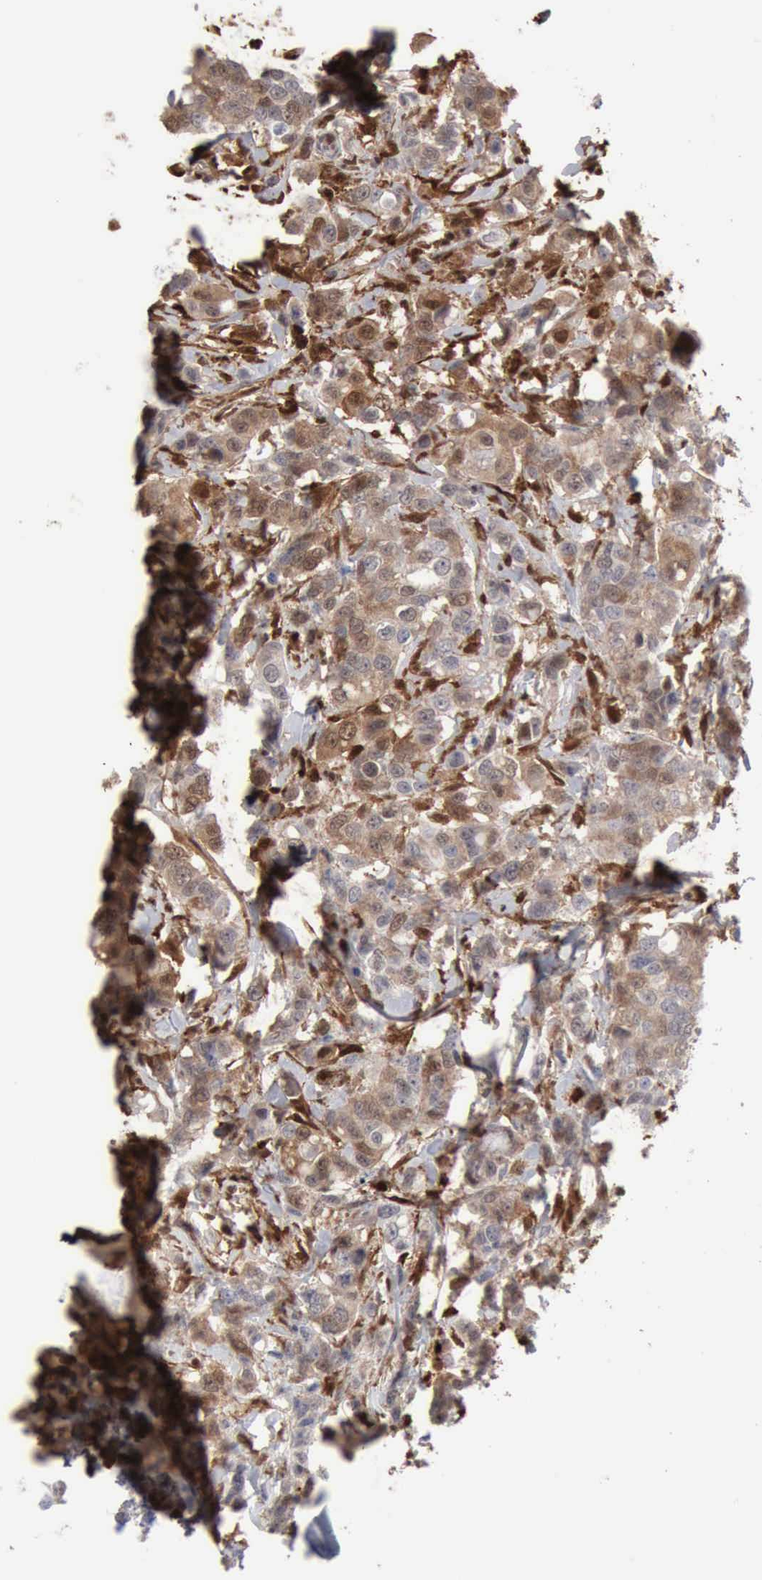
{"staining": {"intensity": "weak", "quantity": "25%-75%", "location": "cytoplasmic/membranous,nuclear"}, "tissue": "breast cancer", "cell_type": "Tumor cells", "image_type": "cancer", "snomed": [{"axis": "morphology", "description": "Duct carcinoma"}, {"axis": "topography", "description": "Breast"}], "caption": "The immunohistochemical stain highlights weak cytoplasmic/membranous and nuclear staining in tumor cells of breast cancer tissue.", "gene": "STAT1", "patient": {"sex": "female", "age": 27}}